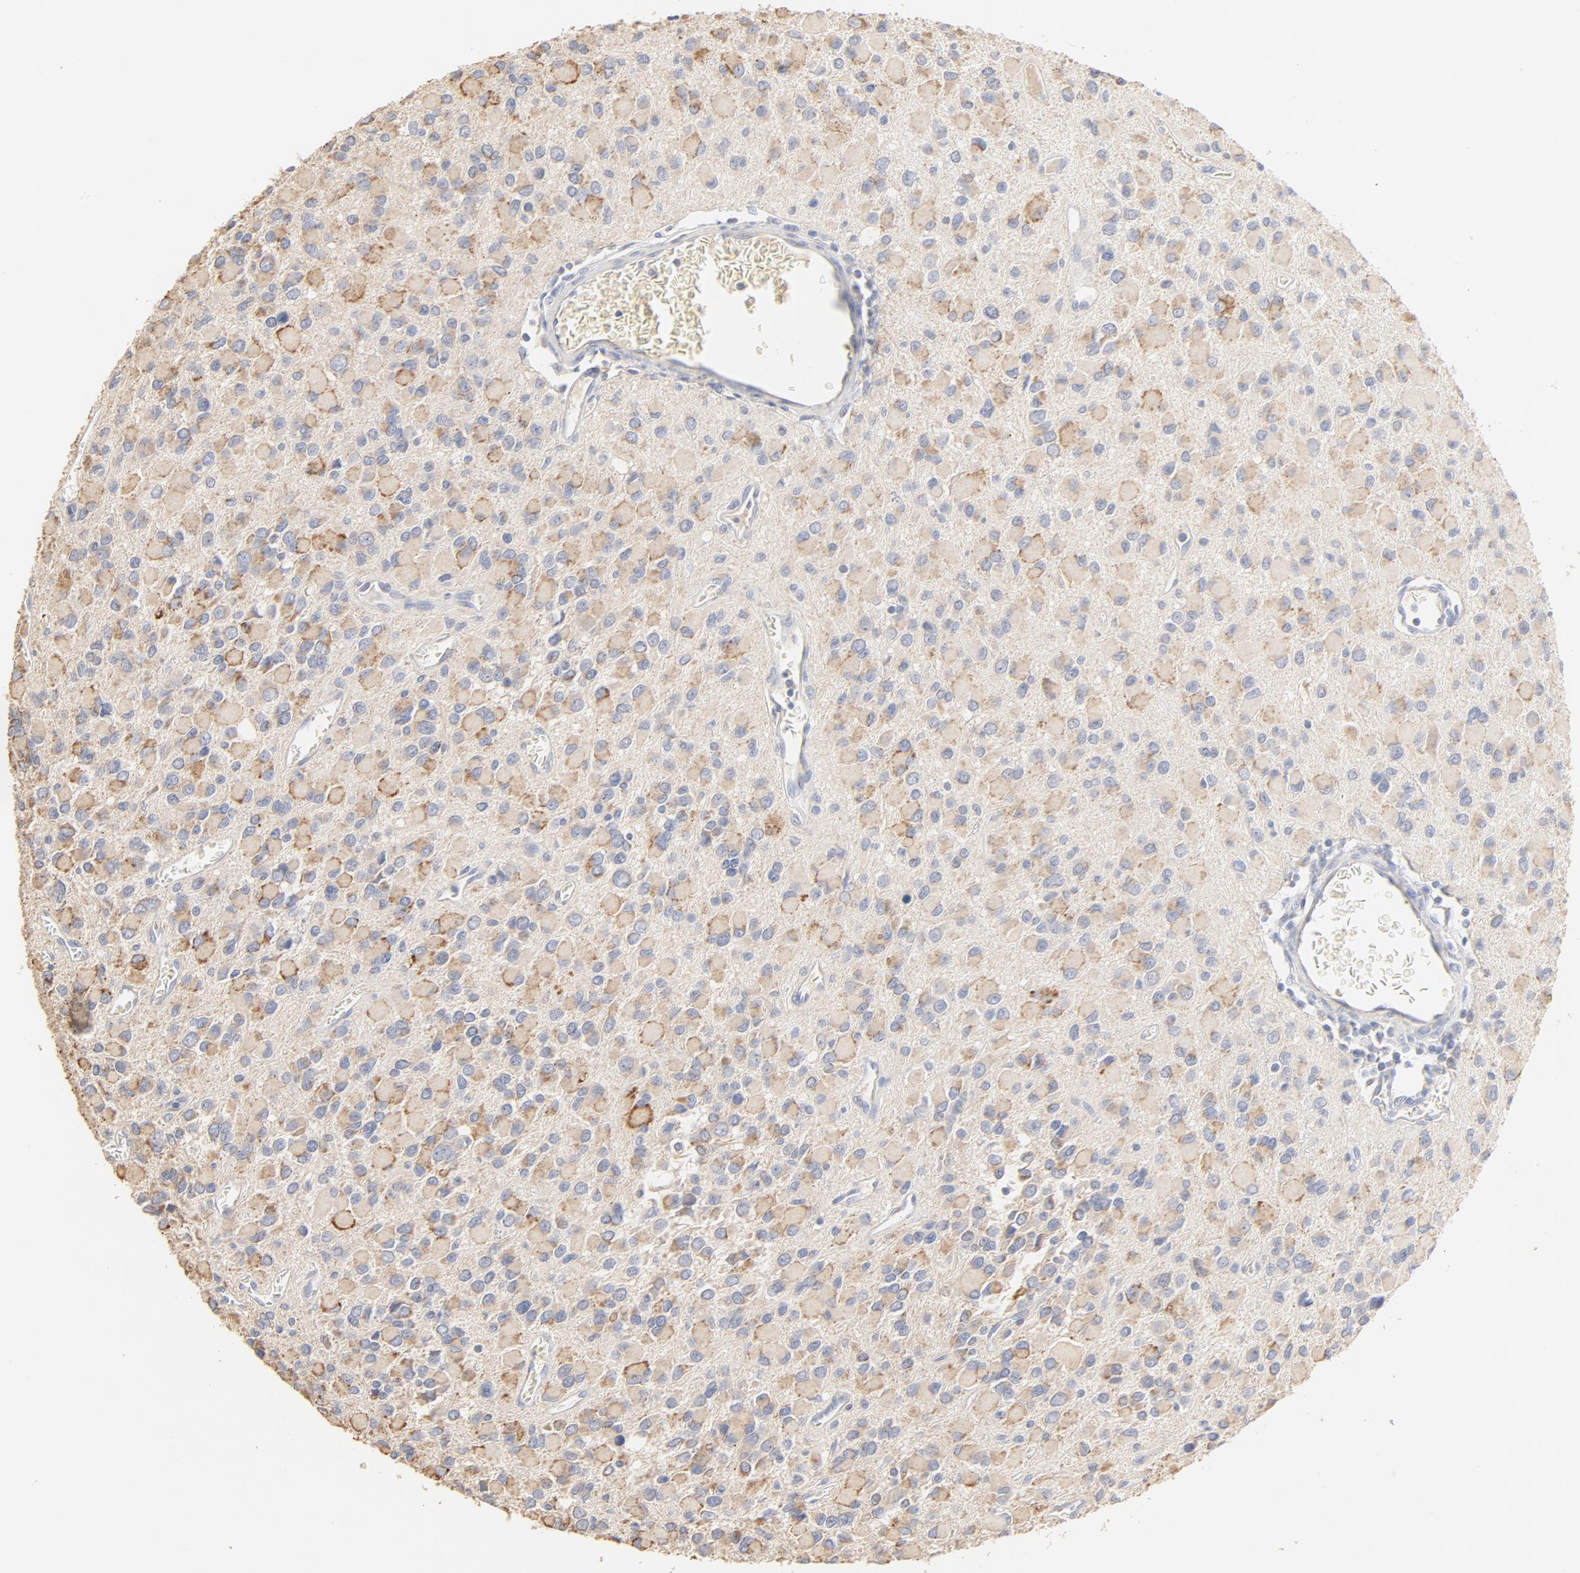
{"staining": {"intensity": "moderate", "quantity": "<25%", "location": "cytoplasmic/membranous"}, "tissue": "glioma", "cell_type": "Tumor cells", "image_type": "cancer", "snomed": [{"axis": "morphology", "description": "Glioma, malignant, Low grade"}, {"axis": "topography", "description": "Brain"}], "caption": "A low amount of moderate cytoplasmic/membranous positivity is seen in approximately <25% of tumor cells in glioma tissue.", "gene": "FCGBP", "patient": {"sex": "male", "age": 42}}